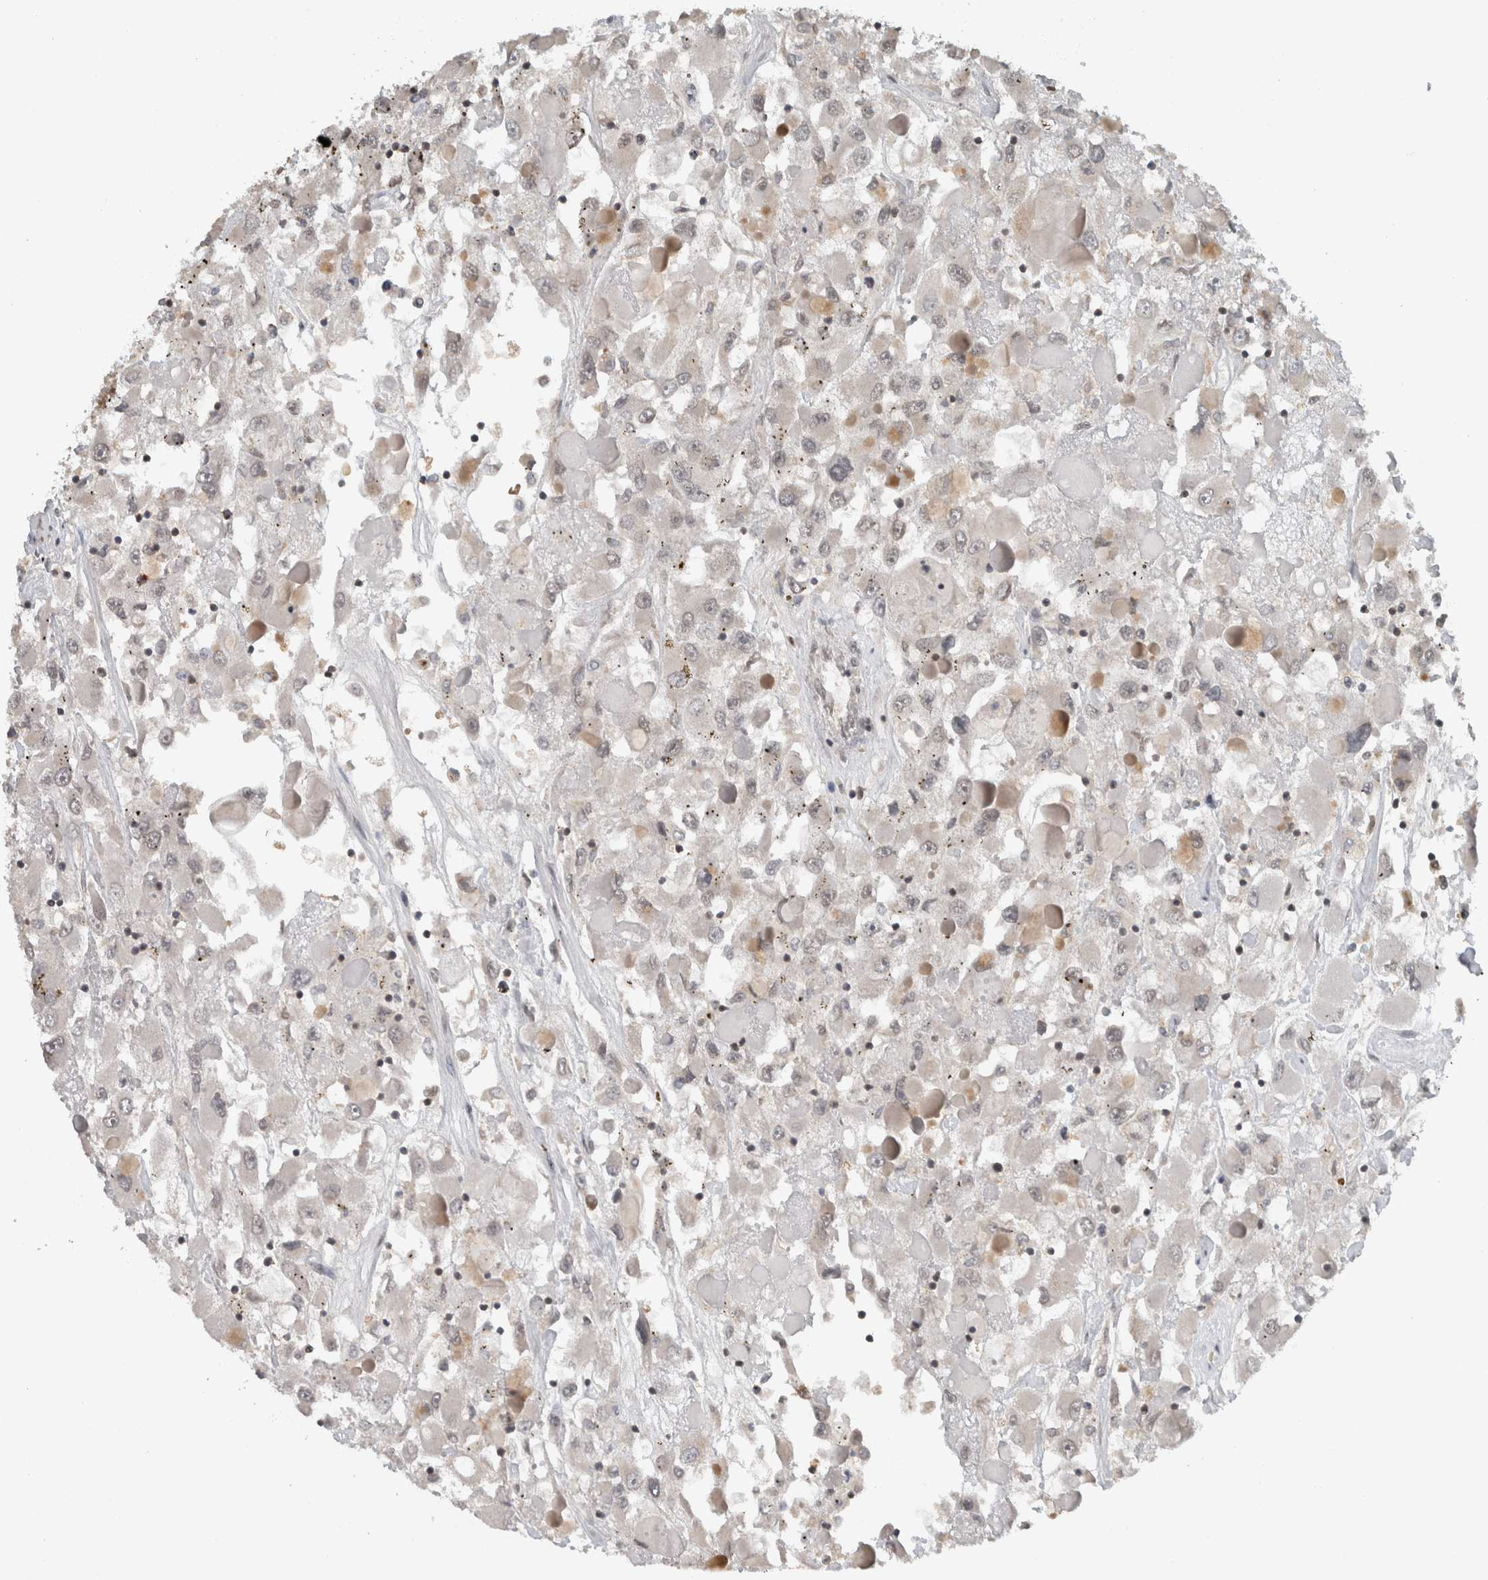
{"staining": {"intensity": "negative", "quantity": "none", "location": "none"}, "tissue": "renal cancer", "cell_type": "Tumor cells", "image_type": "cancer", "snomed": [{"axis": "morphology", "description": "Adenocarcinoma, NOS"}, {"axis": "topography", "description": "Kidney"}], "caption": "There is no significant positivity in tumor cells of renal adenocarcinoma.", "gene": "SPAG7", "patient": {"sex": "female", "age": 52}}